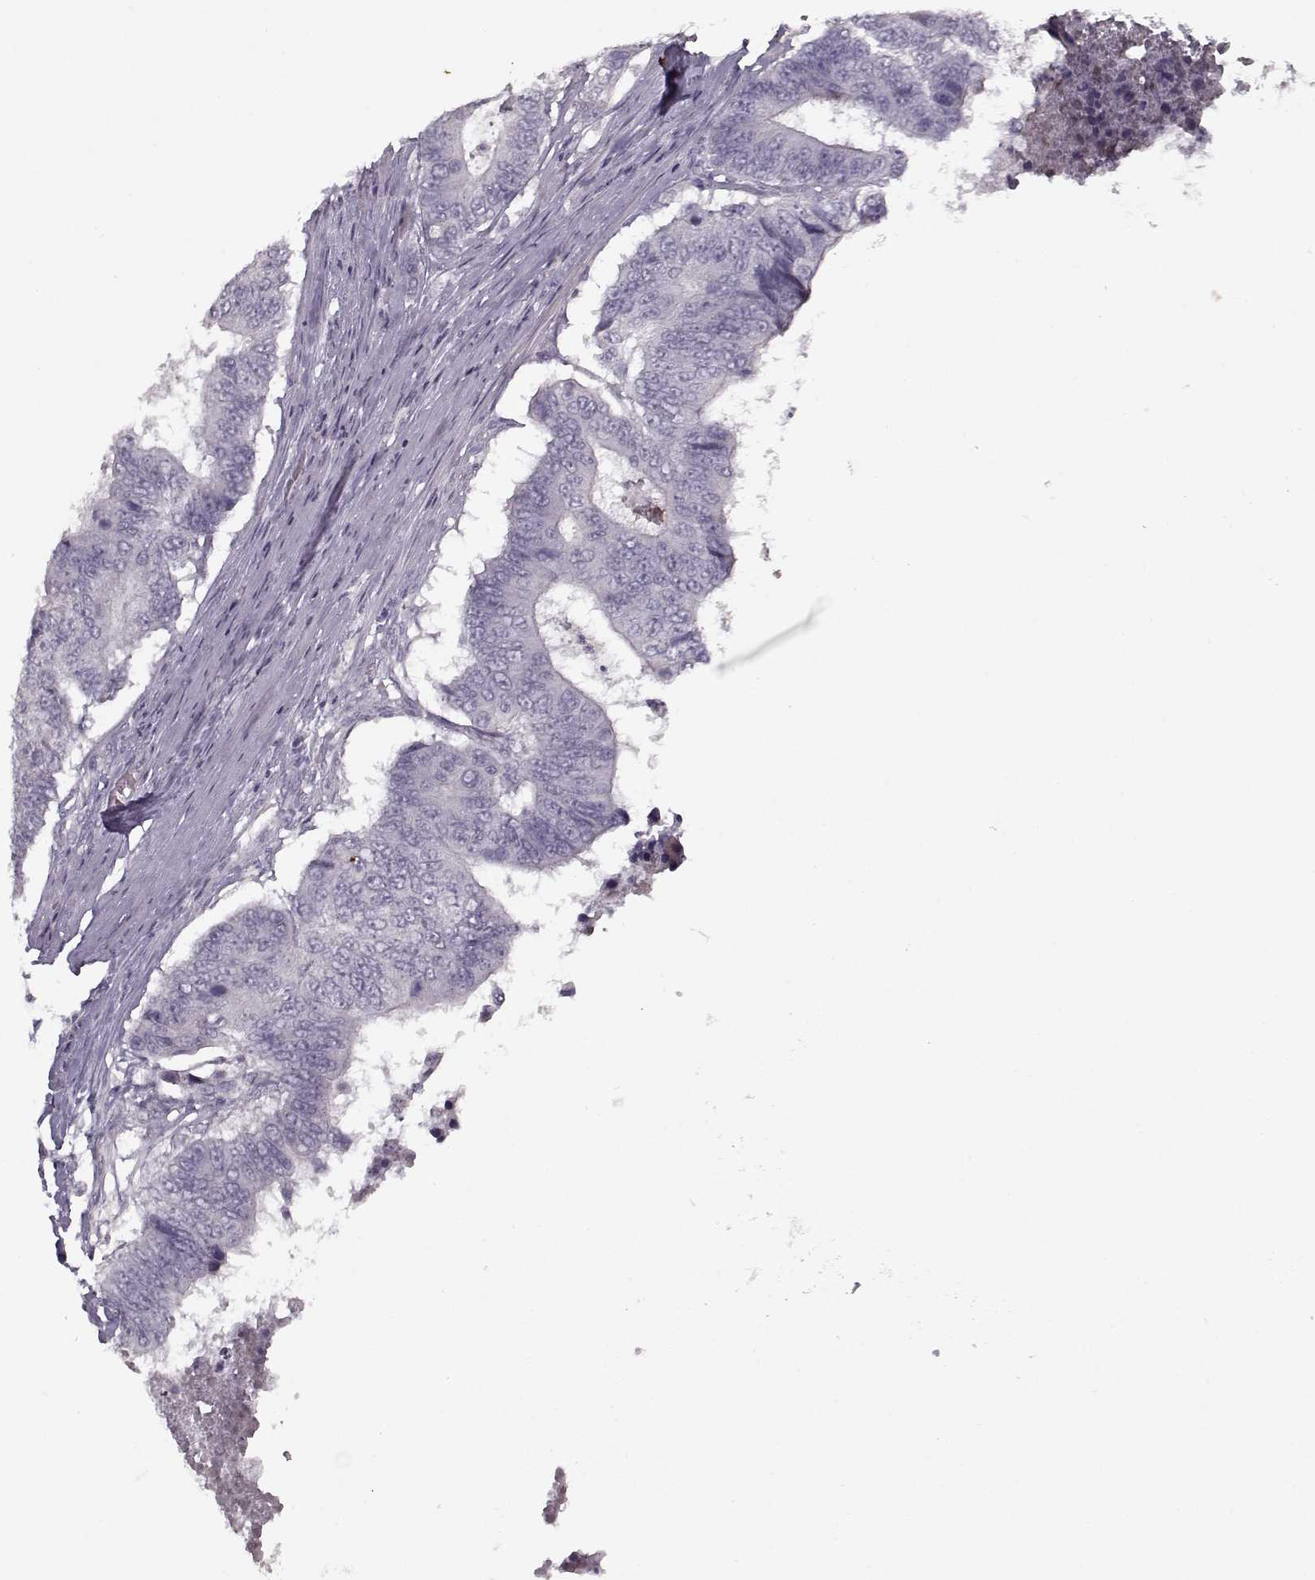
{"staining": {"intensity": "negative", "quantity": "none", "location": "none"}, "tissue": "colorectal cancer", "cell_type": "Tumor cells", "image_type": "cancer", "snomed": [{"axis": "morphology", "description": "Adenocarcinoma, NOS"}, {"axis": "topography", "description": "Colon"}], "caption": "Tumor cells show no significant protein expression in colorectal cancer.", "gene": "KRT9", "patient": {"sex": "female", "age": 48}}